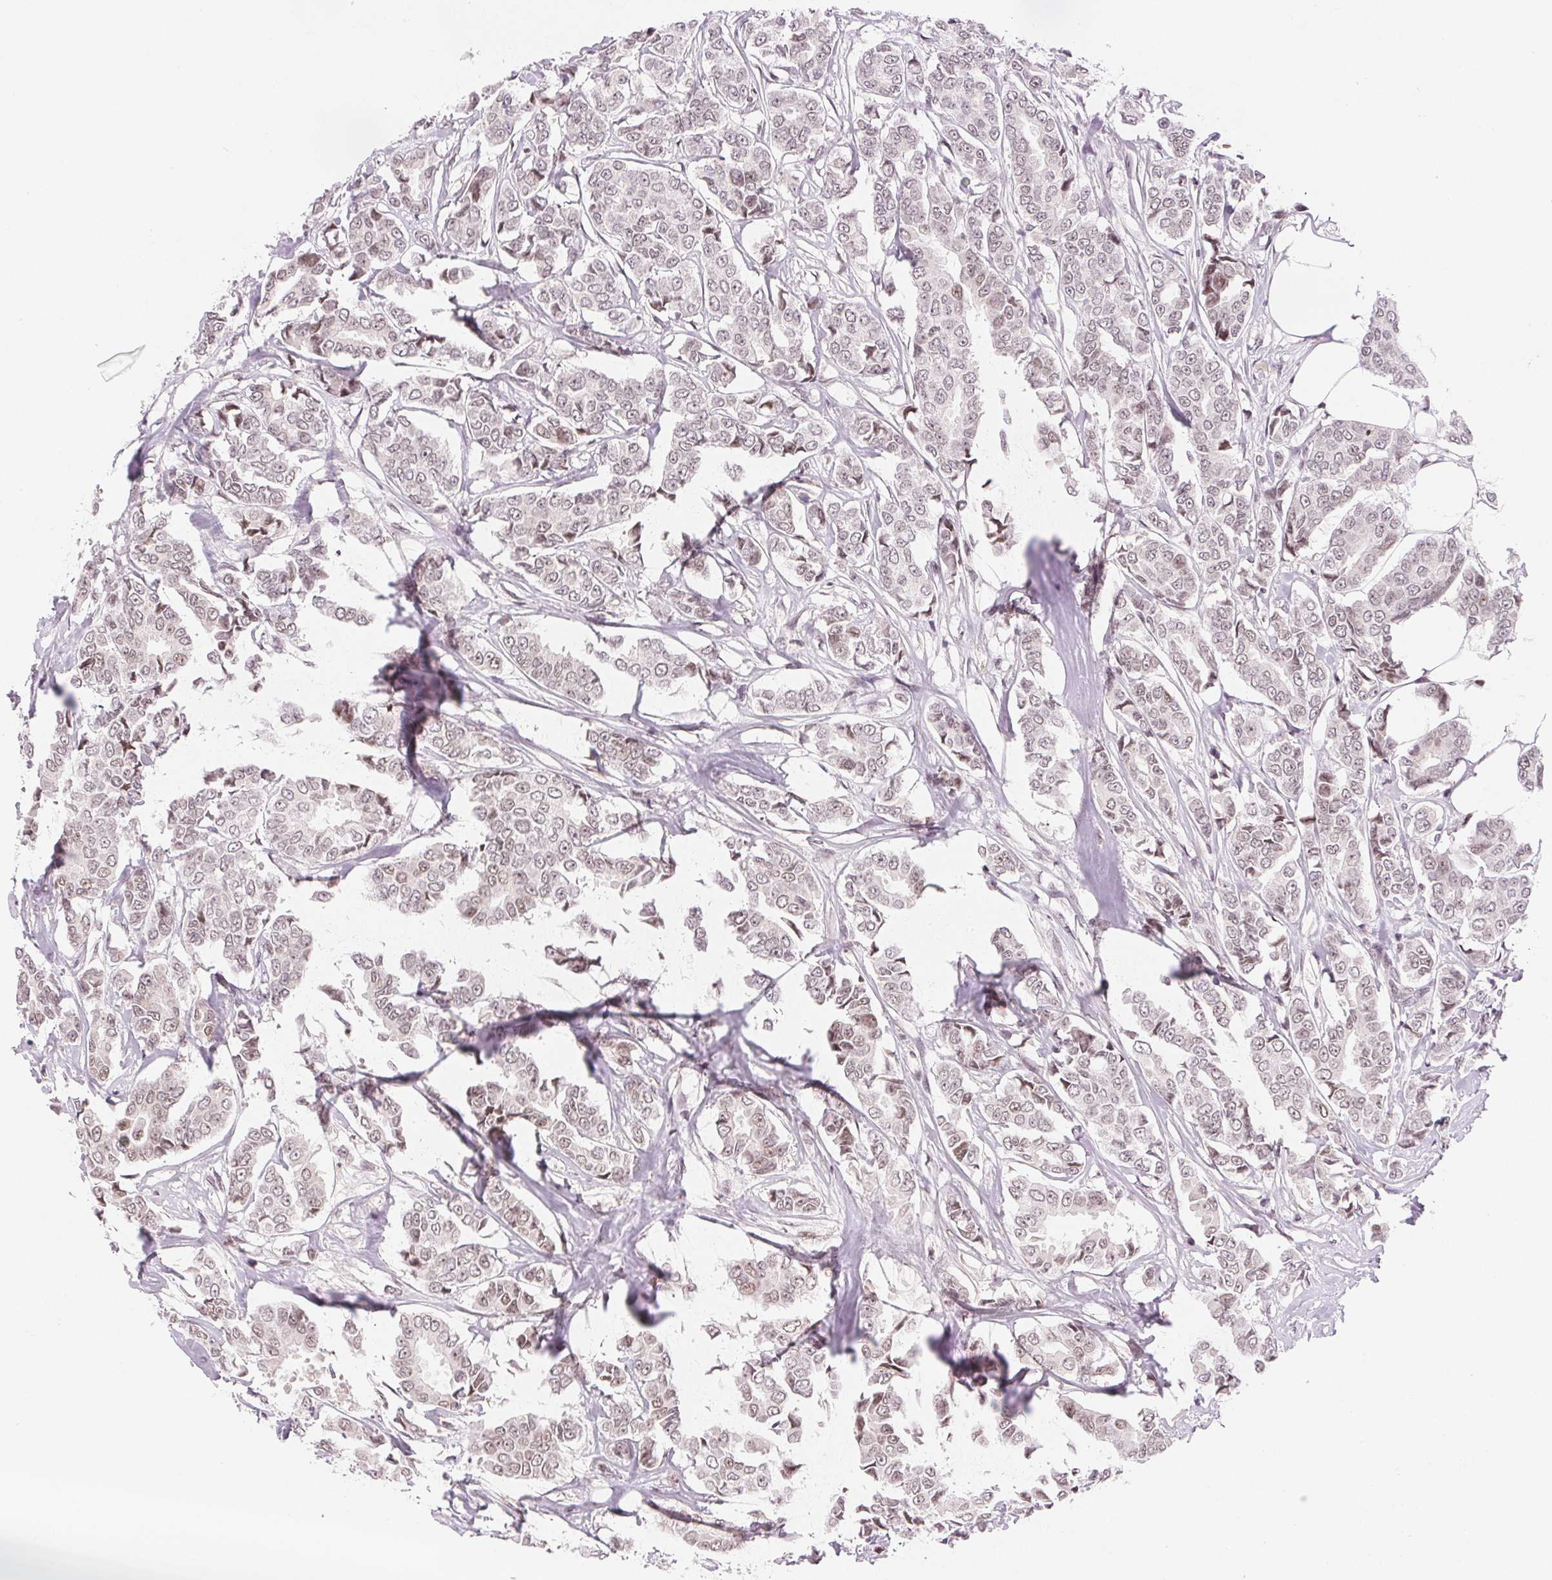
{"staining": {"intensity": "weak", "quantity": "25%-75%", "location": "nuclear"}, "tissue": "breast cancer", "cell_type": "Tumor cells", "image_type": "cancer", "snomed": [{"axis": "morphology", "description": "Duct carcinoma"}, {"axis": "topography", "description": "Breast"}], "caption": "A histopathology image of breast cancer stained for a protein displays weak nuclear brown staining in tumor cells. (IHC, brightfield microscopy, high magnification).", "gene": "DEK", "patient": {"sex": "female", "age": 94}}